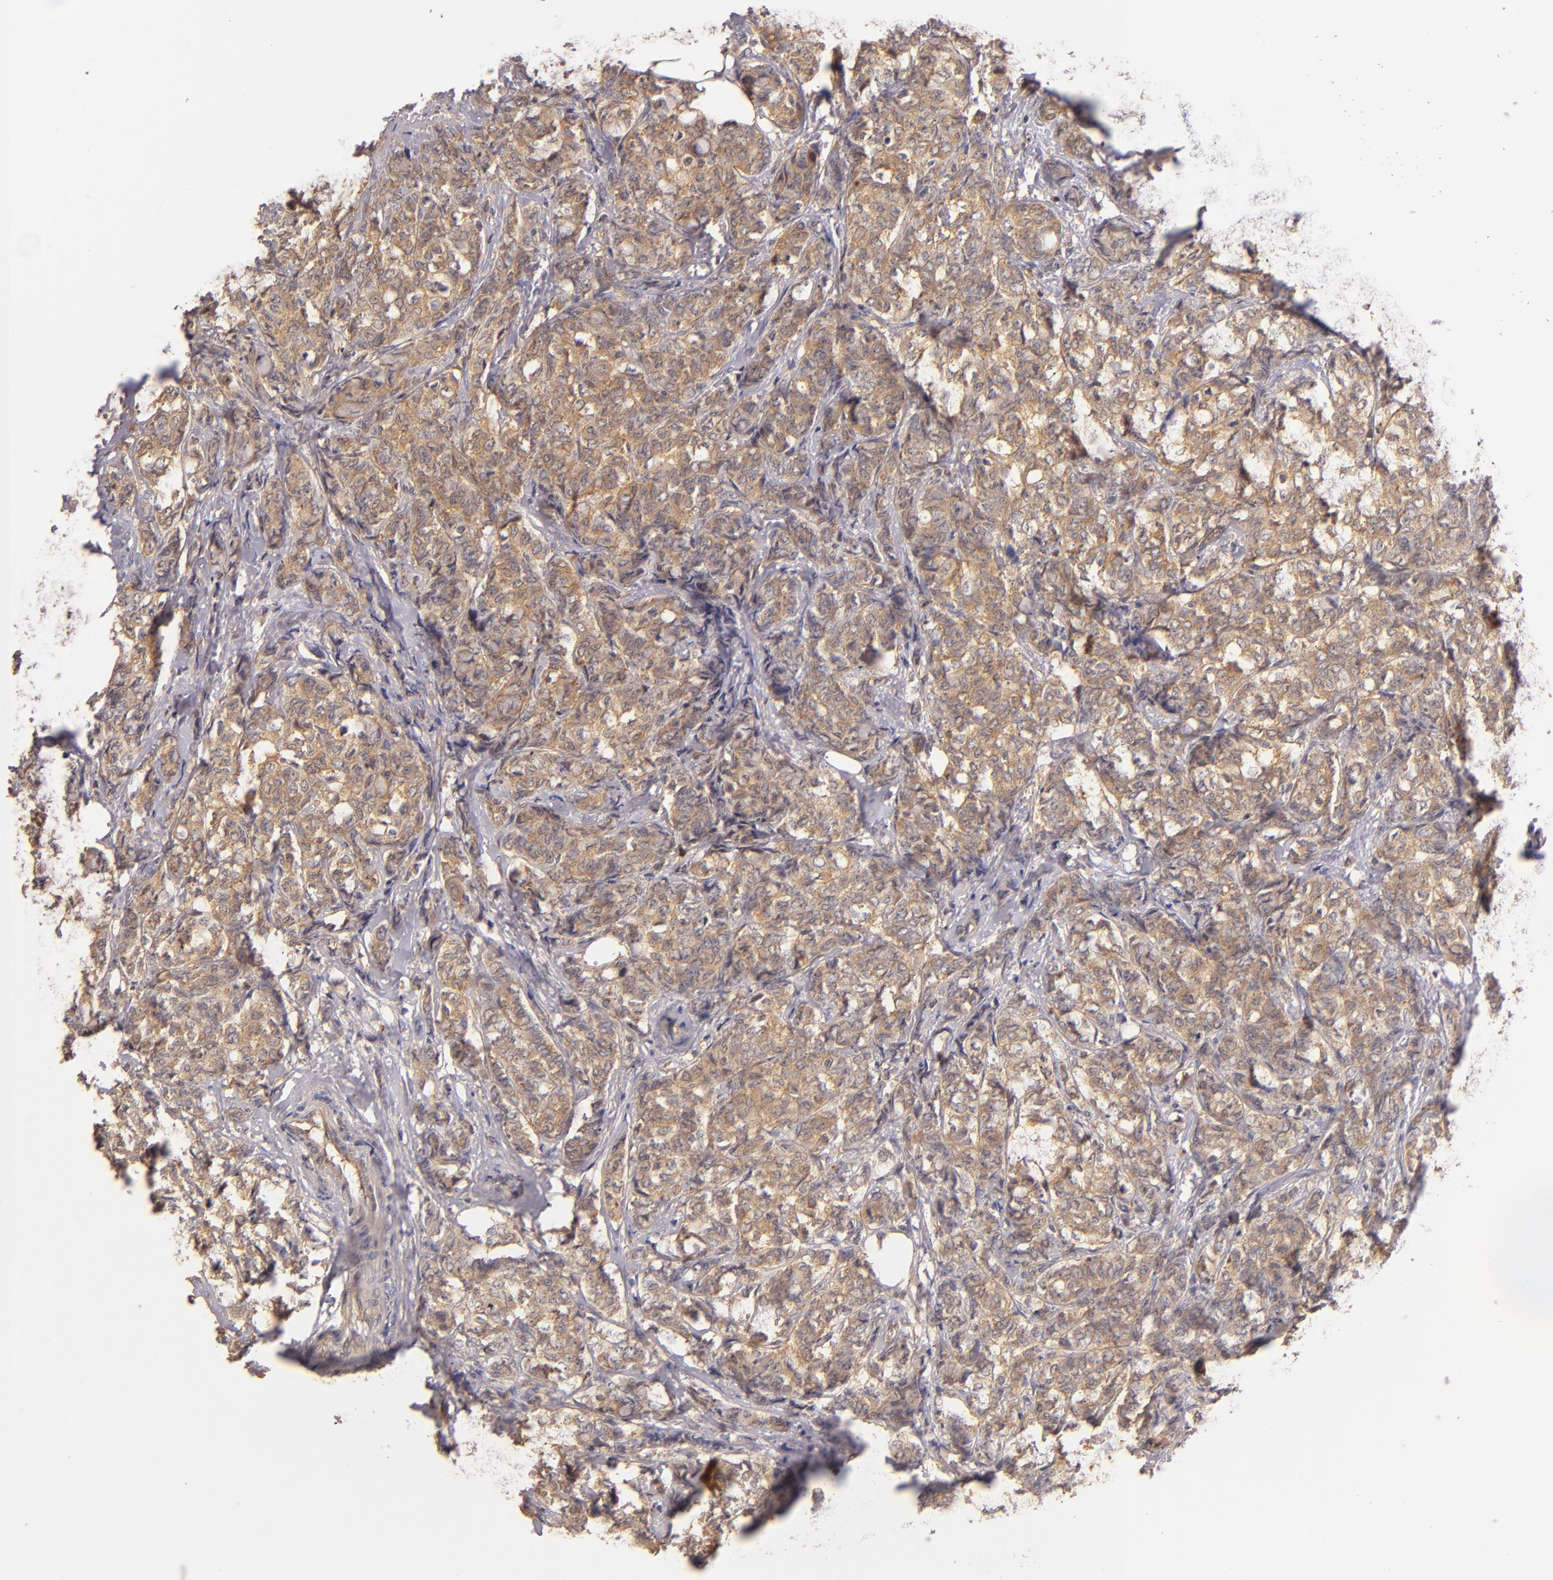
{"staining": {"intensity": "strong", "quantity": ">75%", "location": "cytoplasmic/membranous"}, "tissue": "breast cancer", "cell_type": "Tumor cells", "image_type": "cancer", "snomed": [{"axis": "morphology", "description": "Lobular carcinoma"}, {"axis": "topography", "description": "Breast"}], "caption": "High-power microscopy captured an immunohistochemistry photomicrograph of lobular carcinoma (breast), revealing strong cytoplasmic/membranous staining in about >75% of tumor cells. Using DAB (brown) and hematoxylin (blue) stains, captured at high magnification using brightfield microscopy.", "gene": "PRKCD", "patient": {"sex": "female", "age": 60}}